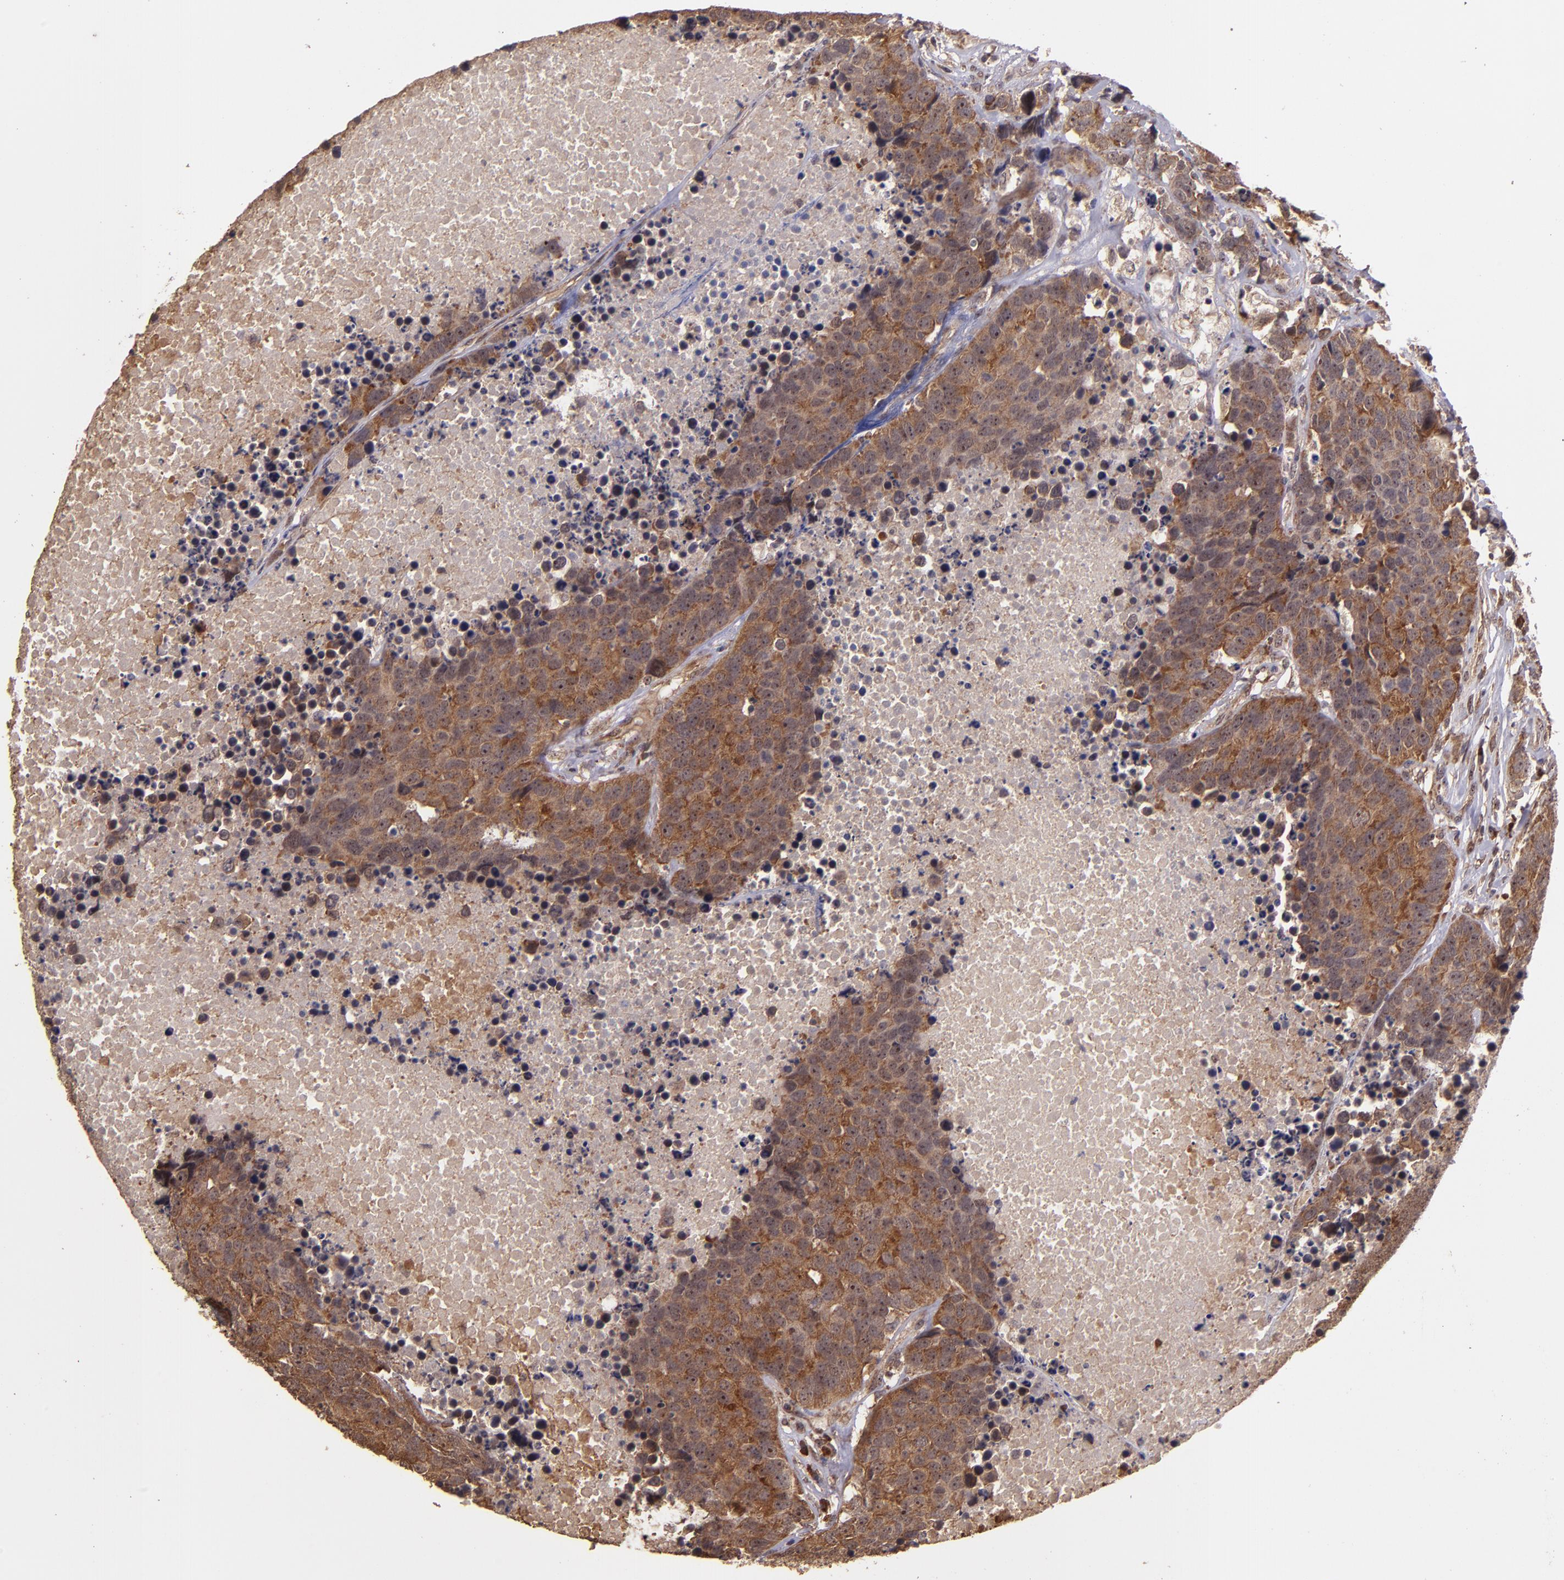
{"staining": {"intensity": "strong", "quantity": ">75%", "location": "cytoplasmic/membranous"}, "tissue": "carcinoid", "cell_type": "Tumor cells", "image_type": "cancer", "snomed": [{"axis": "morphology", "description": "Carcinoid, malignant, NOS"}, {"axis": "topography", "description": "Lung"}], "caption": "Immunohistochemistry (IHC) of malignant carcinoid shows high levels of strong cytoplasmic/membranous expression in approximately >75% of tumor cells.", "gene": "USP51", "patient": {"sex": "male", "age": 60}}